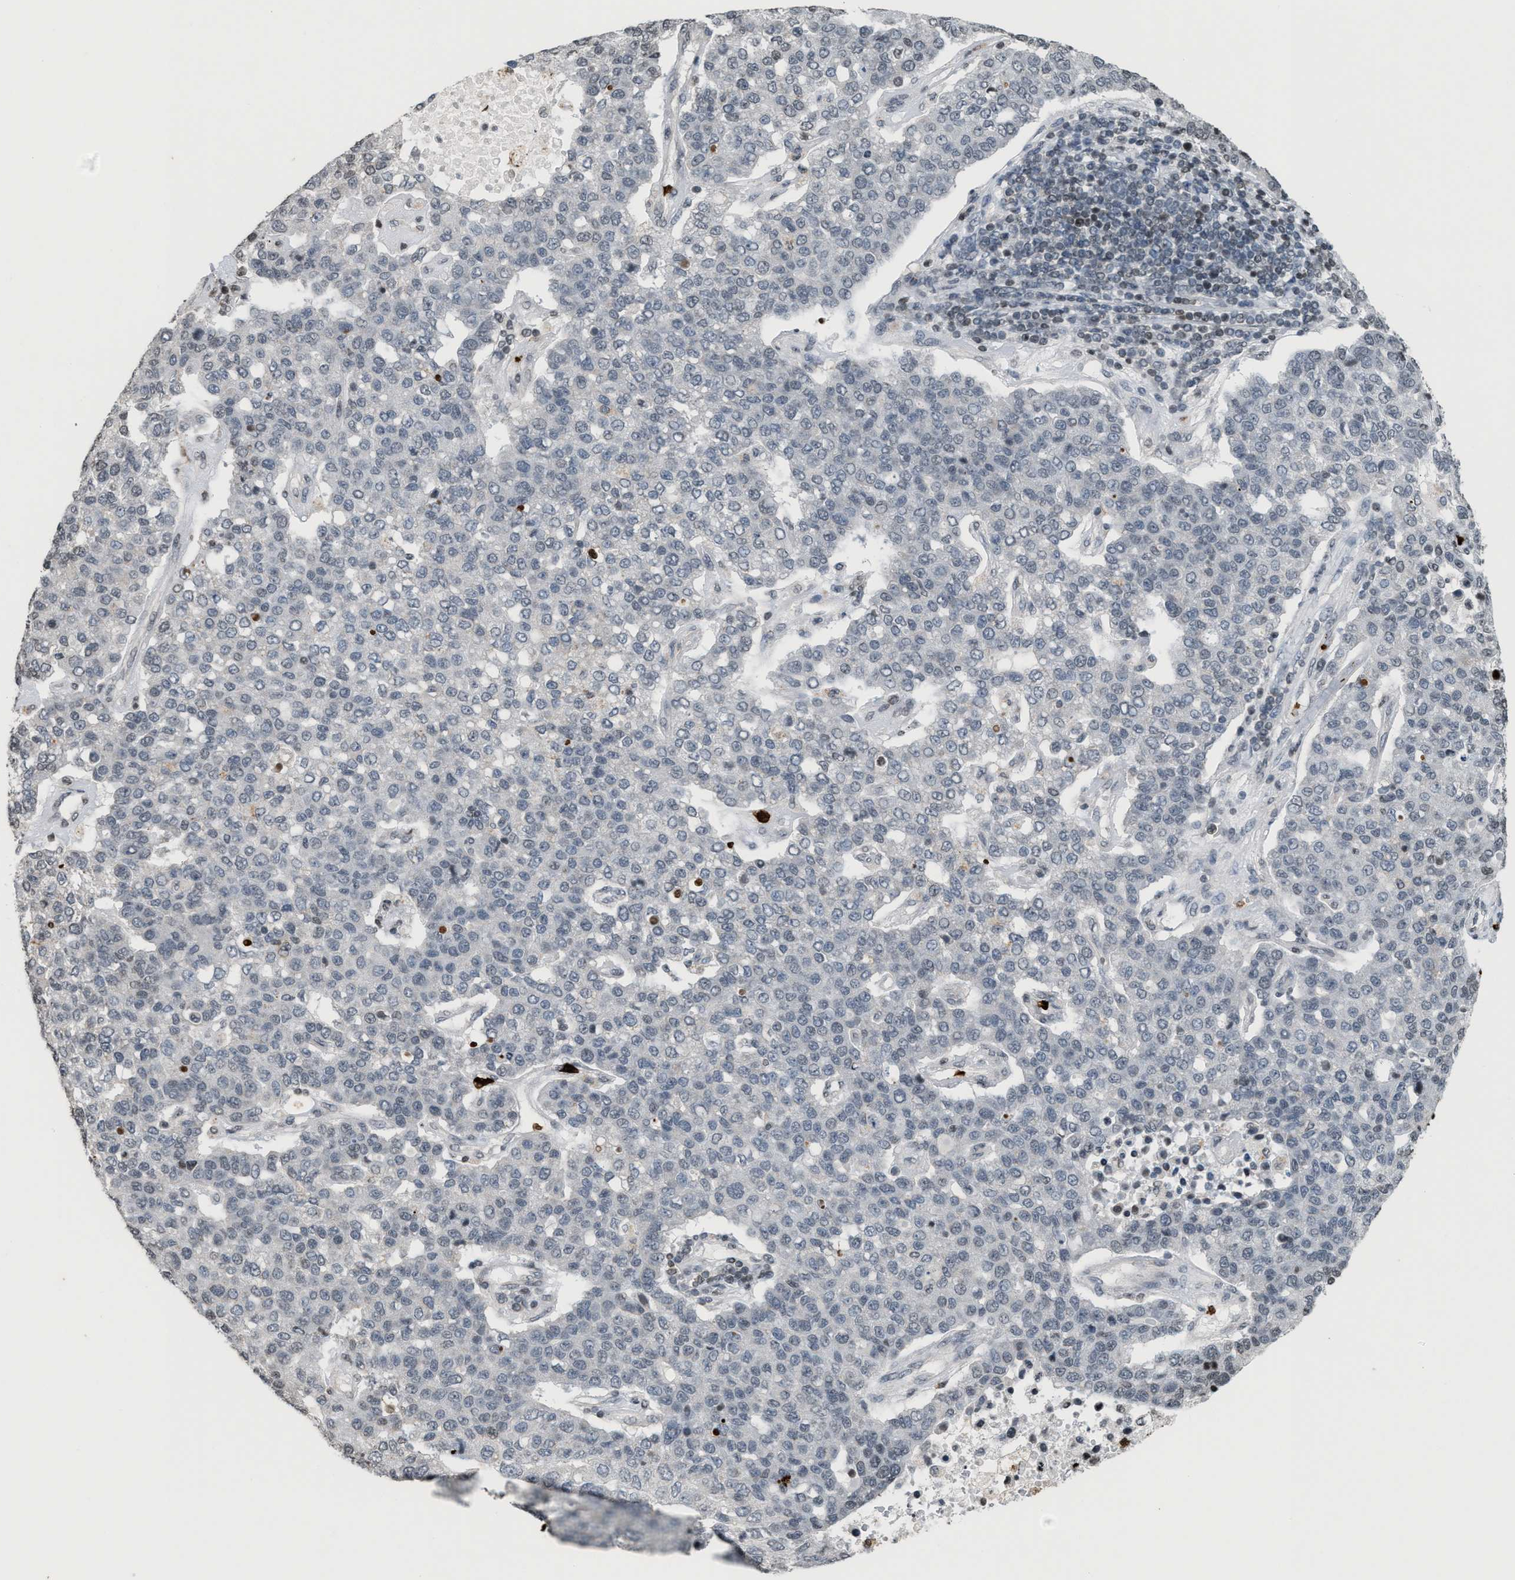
{"staining": {"intensity": "negative", "quantity": "none", "location": "none"}, "tissue": "pancreatic cancer", "cell_type": "Tumor cells", "image_type": "cancer", "snomed": [{"axis": "morphology", "description": "Adenocarcinoma, NOS"}, {"axis": "topography", "description": "Pancreas"}], "caption": "A high-resolution image shows IHC staining of pancreatic cancer (adenocarcinoma), which displays no significant staining in tumor cells. The staining was performed using DAB to visualize the protein expression in brown, while the nuclei were stained in blue with hematoxylin (Magnification: 20x).", "gene": "PRUNE2", "patient": {"sex": "female", "age": 61}}